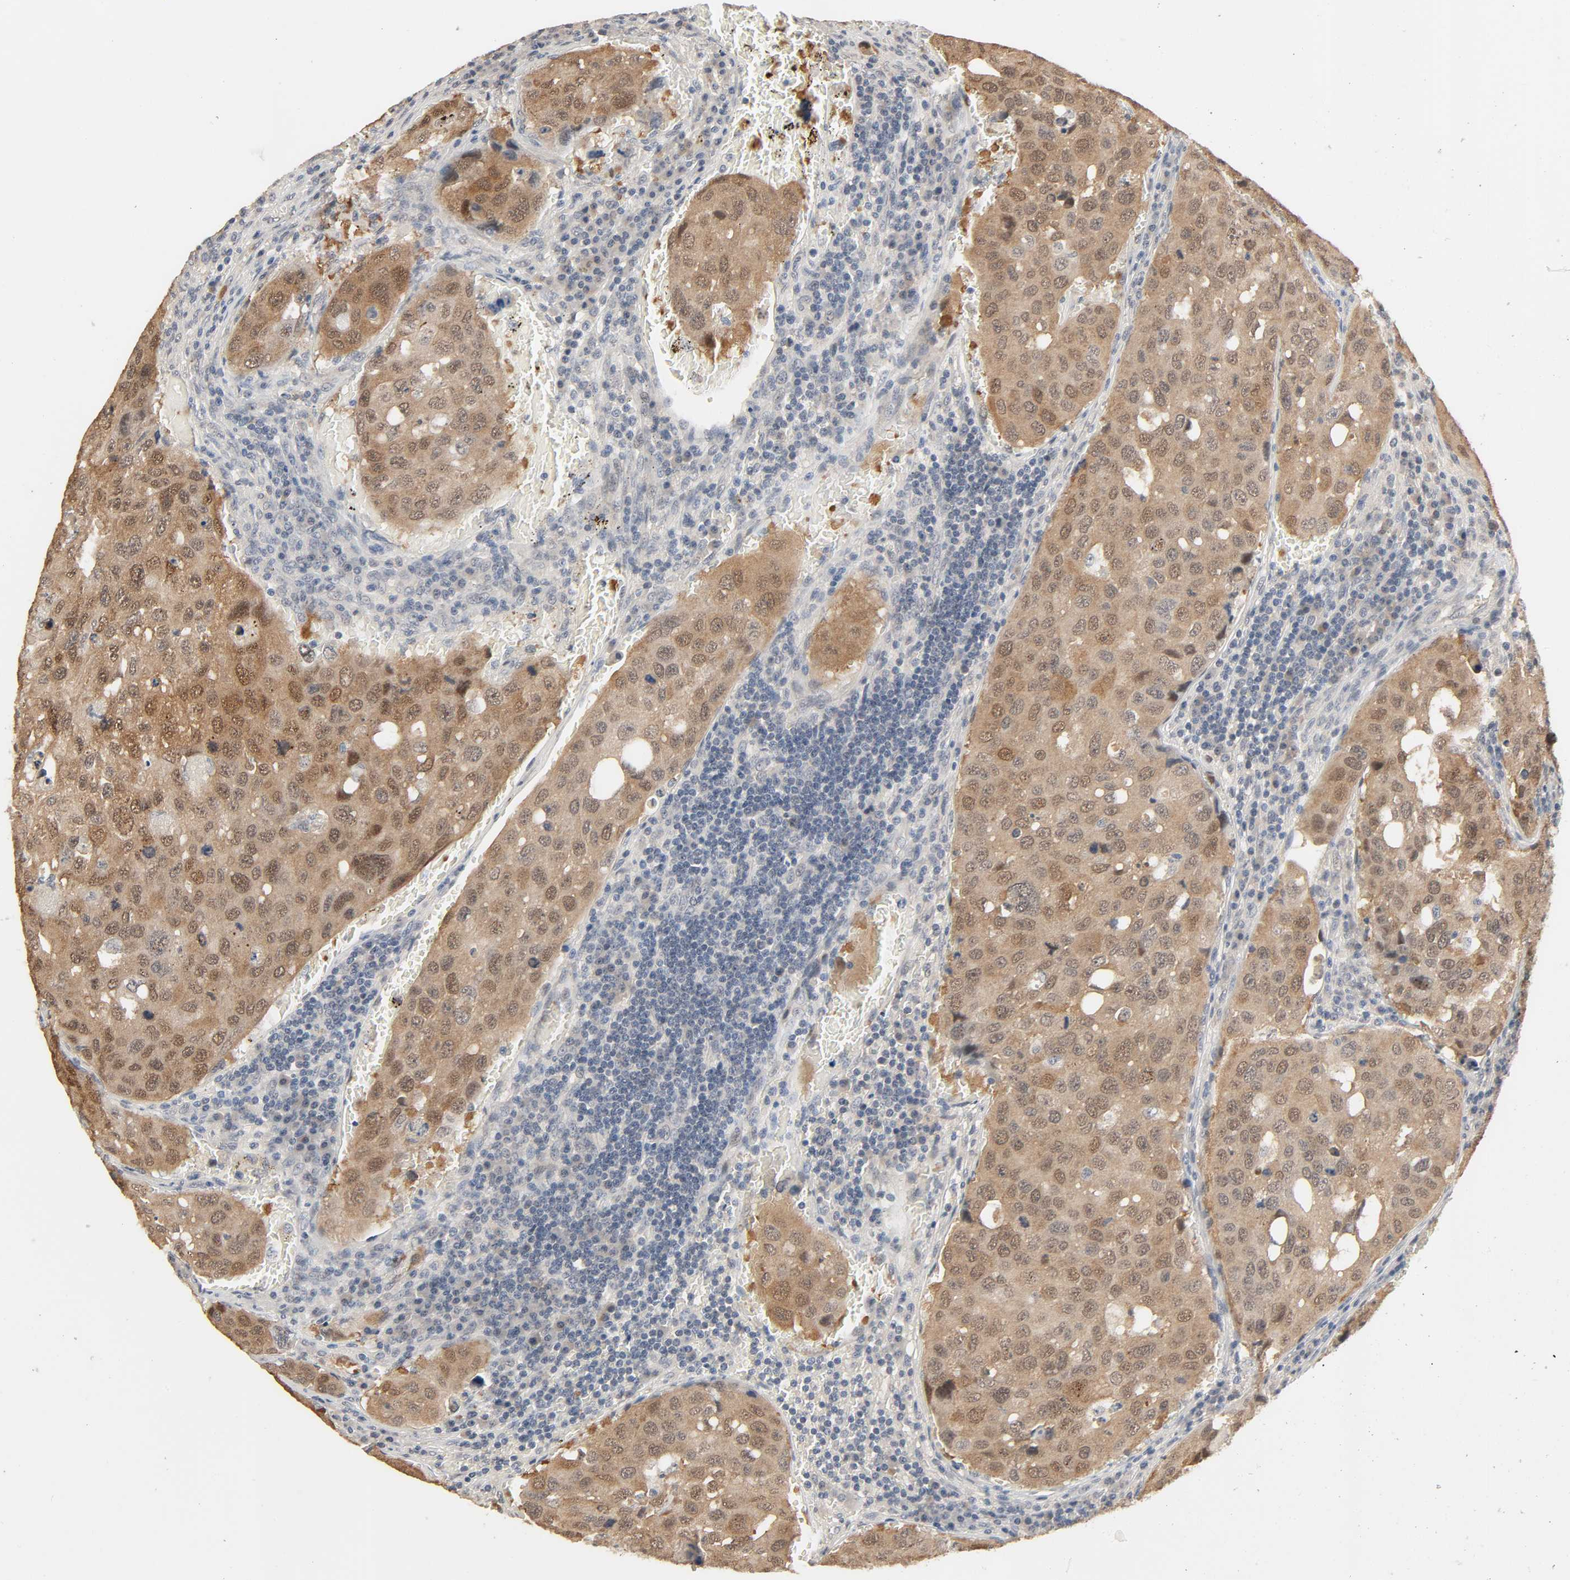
{"staining": {"intensity": "moderate", "quantity": ">75%", "location": "cytoplasmic/membranous,nuclear"}, "tissue": "urothelial cancer", "cell_type": "Tumor cells", "image_type": "cancer", "snomed": [{"axis": "morphology", "description": "Urothelial carcinoma, High grade"}, {"axis": "topography", "description": "Lymph node"}, {"axis": "topography", "description": "Urinary bladder"}], "caption": "There is medium levels of moderate cytoplasmic/membranous and nuclear positivity in tumor cells of urothelial carcinoma (high-grade), as demonstrated by immunohistochemical staining (brown color).", "gene": "MAGEA8", "patient": {"sex": "male", "age": 51}}